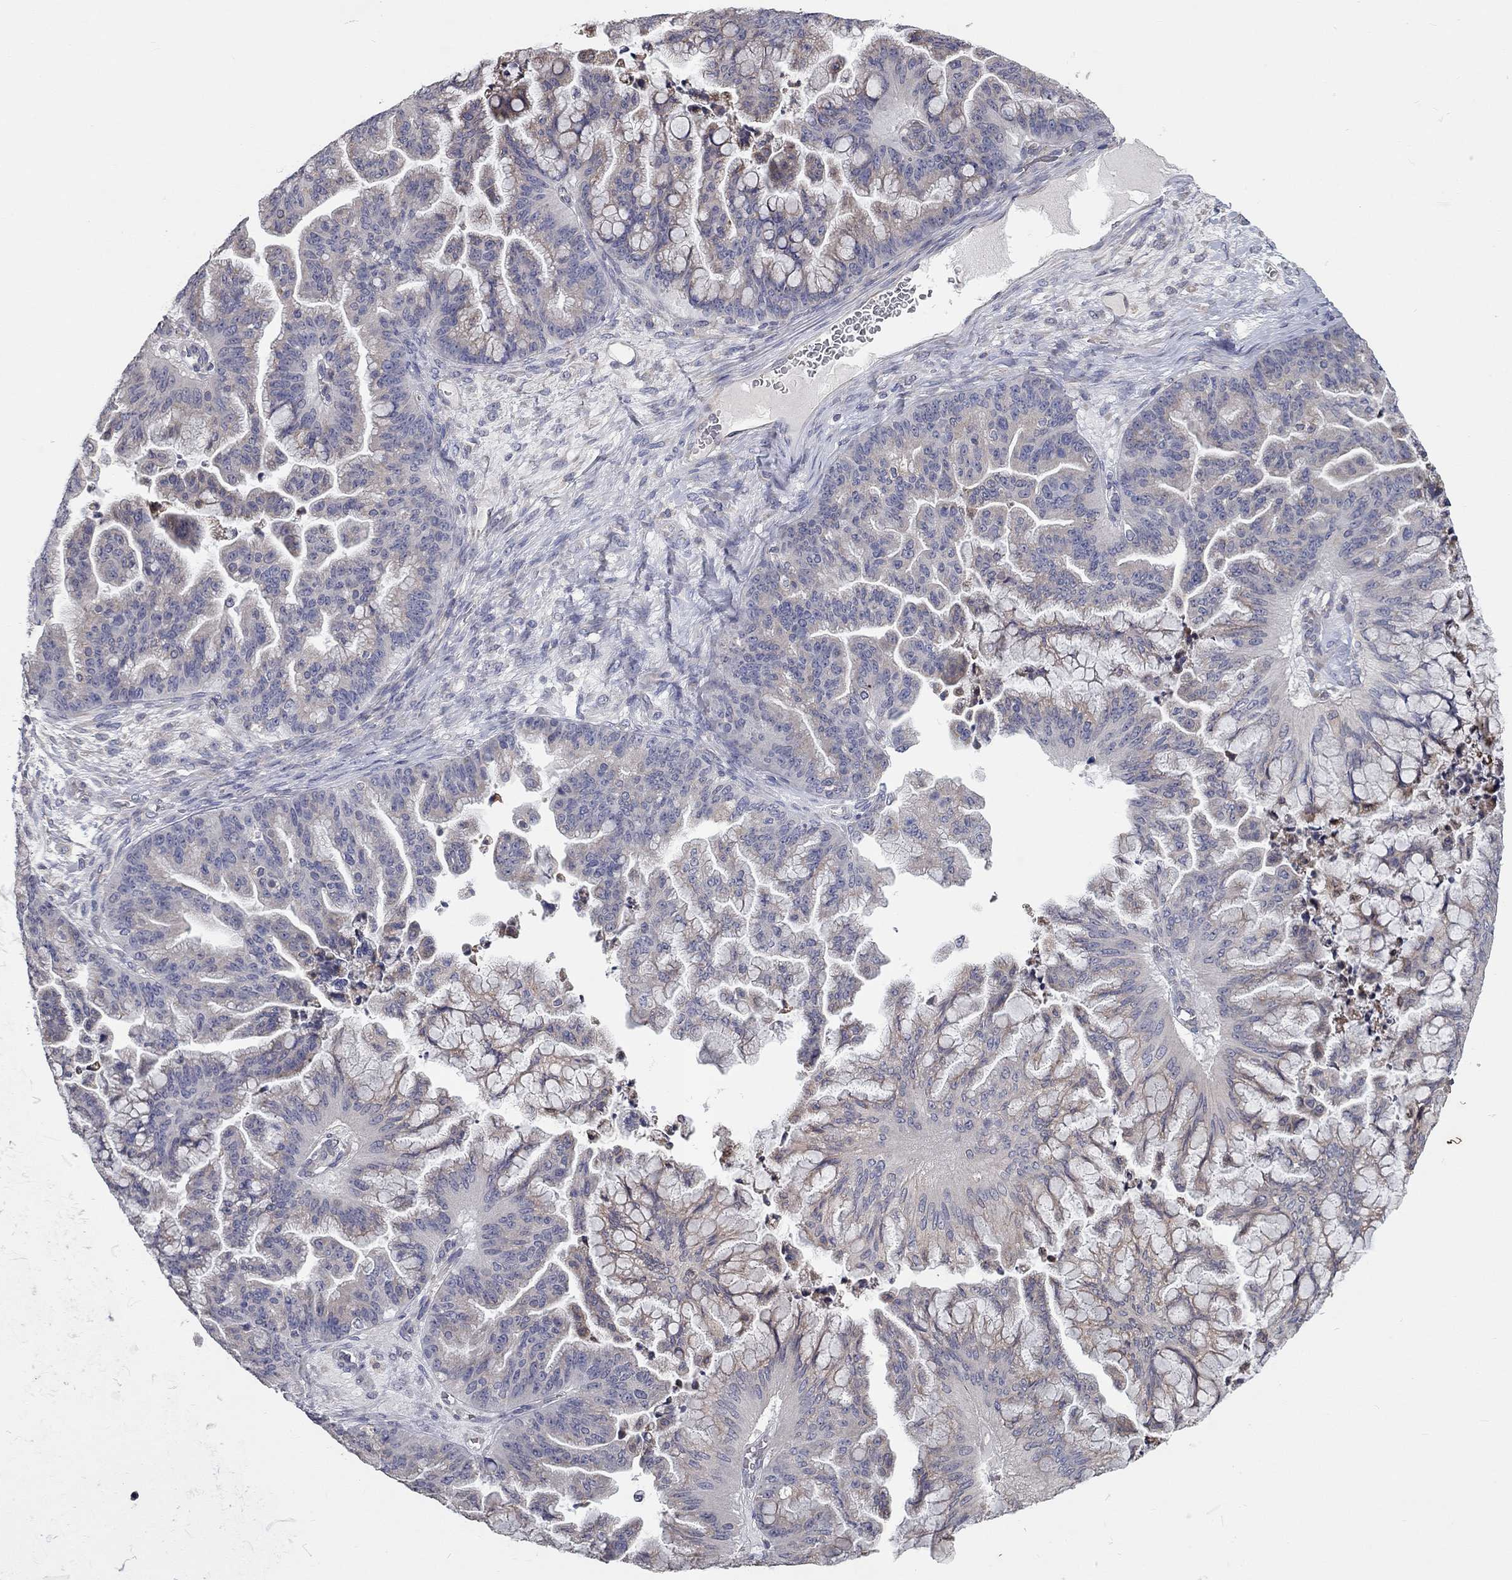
{"staining": {"intensity": "negative", "quantity": "none", "location": "none"}, "tissue": "ovarian cancer", "cell_type": "Tumor cells", "image_type": "cancer", "snomed": [{"axis": "morphology", "description": "Cystadenocarcinoma, mucinous, NOS"}, {"axis": "topography", "description": "Ovary"}], "caption": "The photomicrograph displays no significant positivity in tumor cells of mucinous cystadenocarcinoma (ovarian). The staining is performed using DAB (3,3'-diaminobenzidine) brown chromogen with nuclei counter-stained in using hematoxylin.", "gene": "XAGE2", "patient": {"sex": "female", "age": 67}}